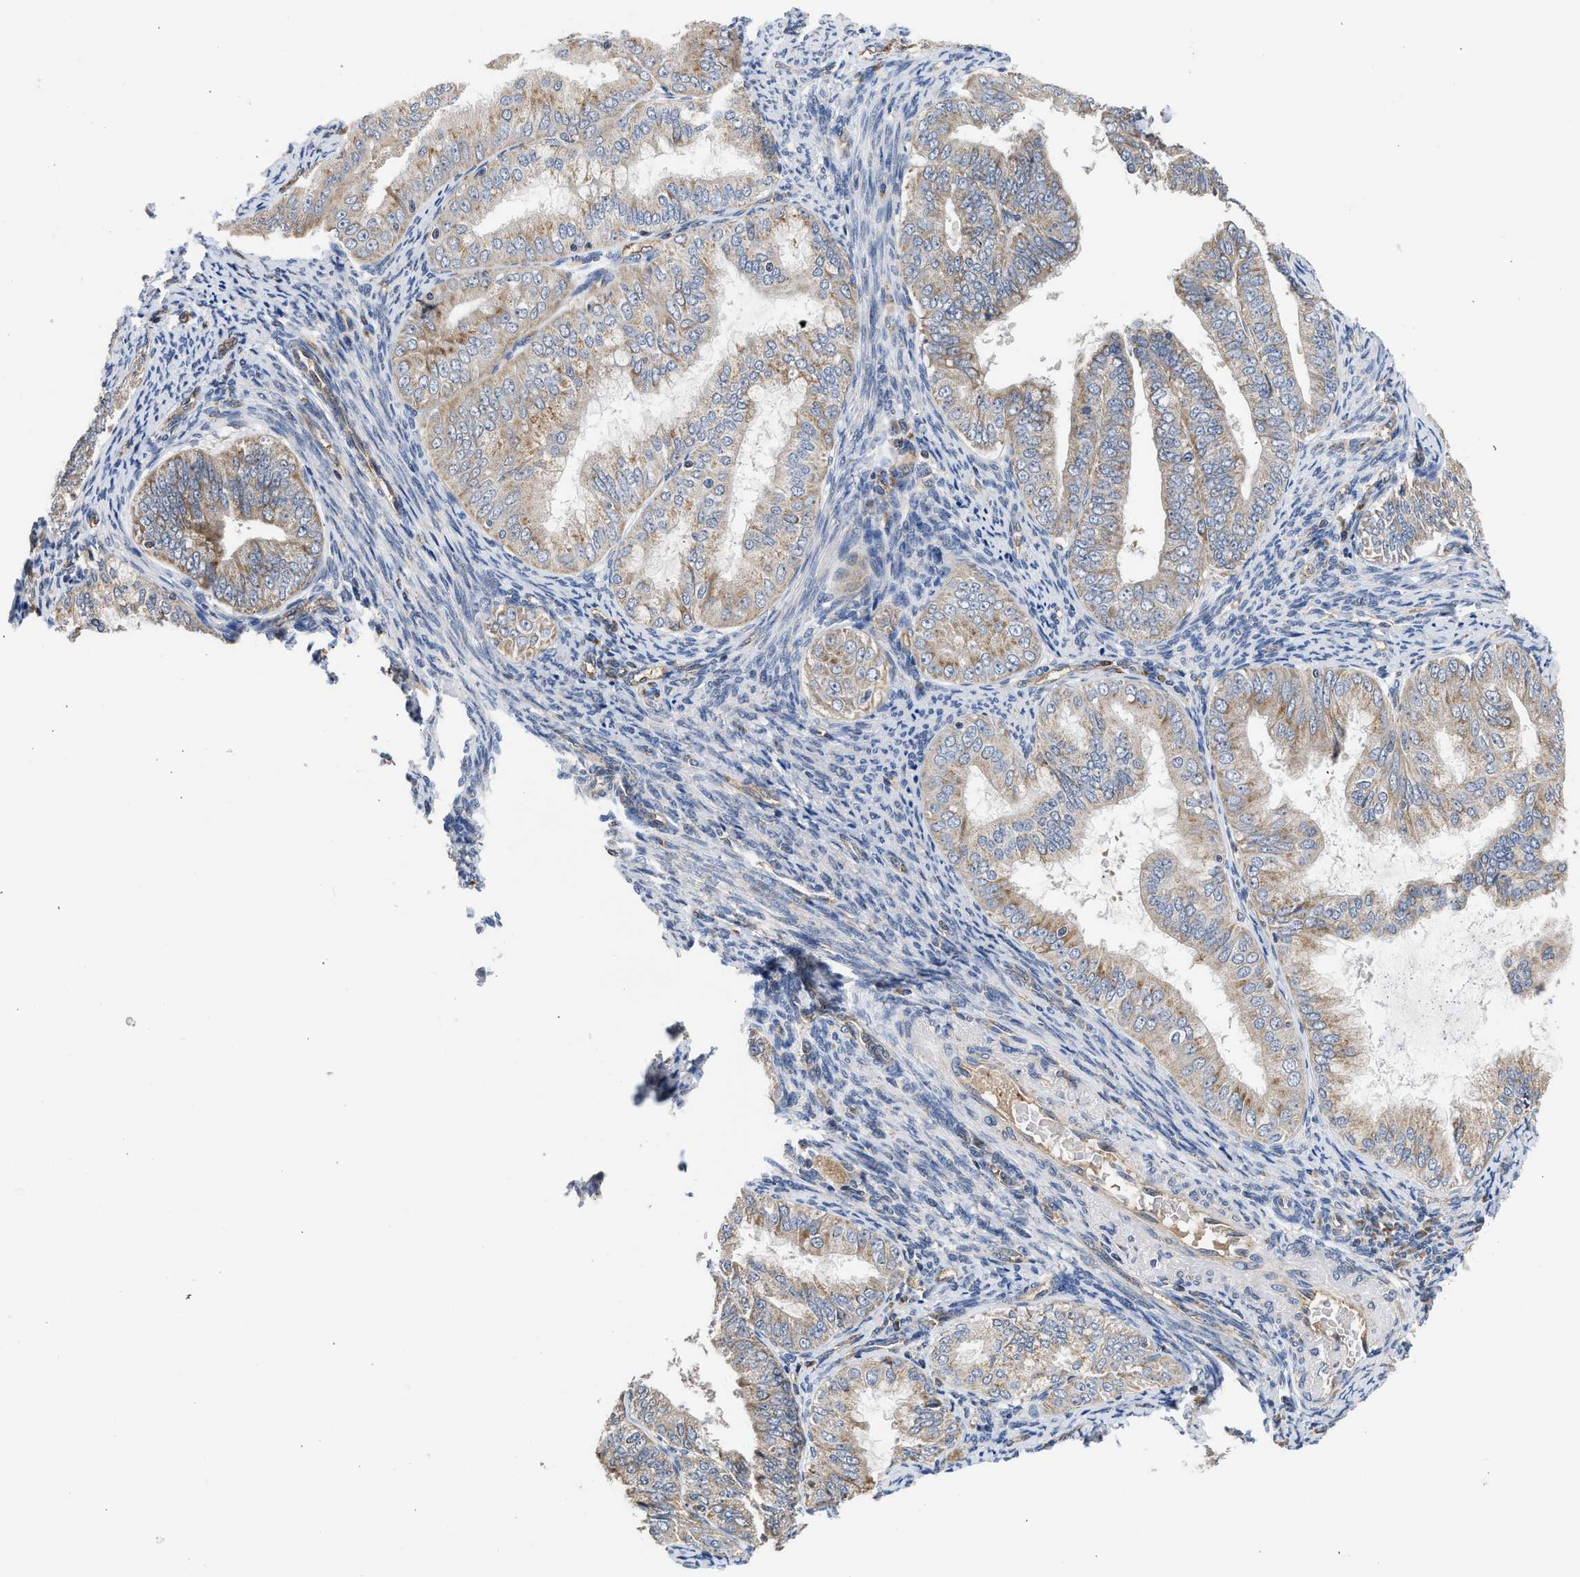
{"staining": {"intensity": "weak", "quantity": ">75%", "location": "cytoplasmic/membranous"}, "tissue": "endometrial cancer", "cell_type": "Tumor cells", "image_type": "cancer", "snomed": [{"axis": "morphology", "description": "Adenocarcinoma, NOS"}, {"axis": "topography", "description": "Endometrium"}], "caption": "An image of endometrial cancer stained for a protein reveals weak cytoplasmic/membranous brown staining in tumor cells.", "gene": "PIM1", "patient": {"sex": "female", "age": 63}}